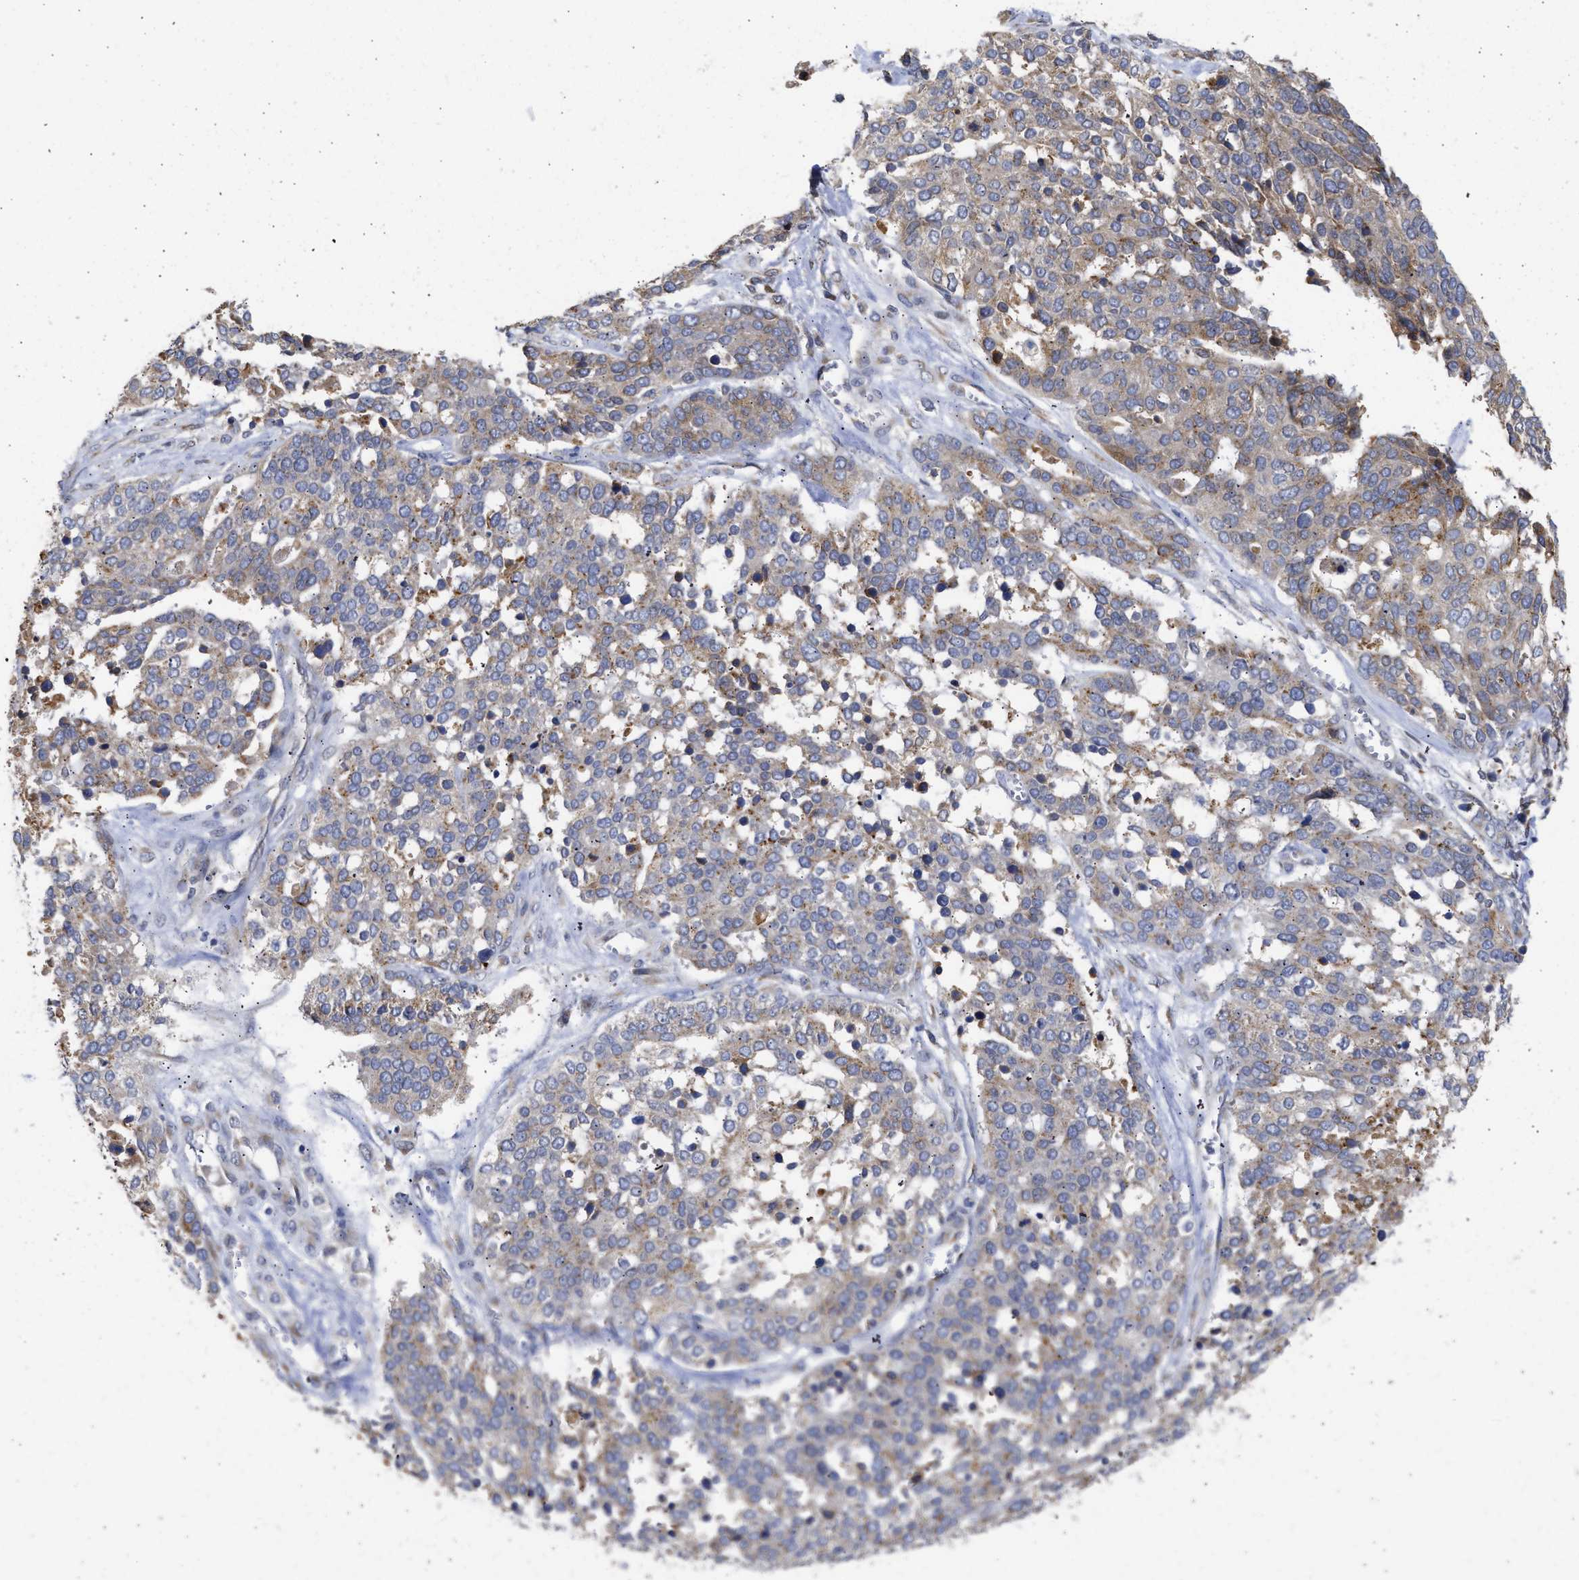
{"staining": {"intensity": "weak", "quantity": ">75%", "location": "cytoplasmic/membranous"}, "tissue": "ovarian cancer", "cell_type": "Tumor cells", "image_type": "cancer", "snomed": [{"axis": "morphology", "description": "Cystadenocarcinoma, serous, NOS"}, {"axis": "topography", "description": "Ovary"}], "caption": "A low amount of weak cytoplasmic/membranous expression is seen in approximately >75% of tumor cells in ovarian cancer tissue.", "gene": "TMED1", "patient": {"sex": "female", "age": 44}}